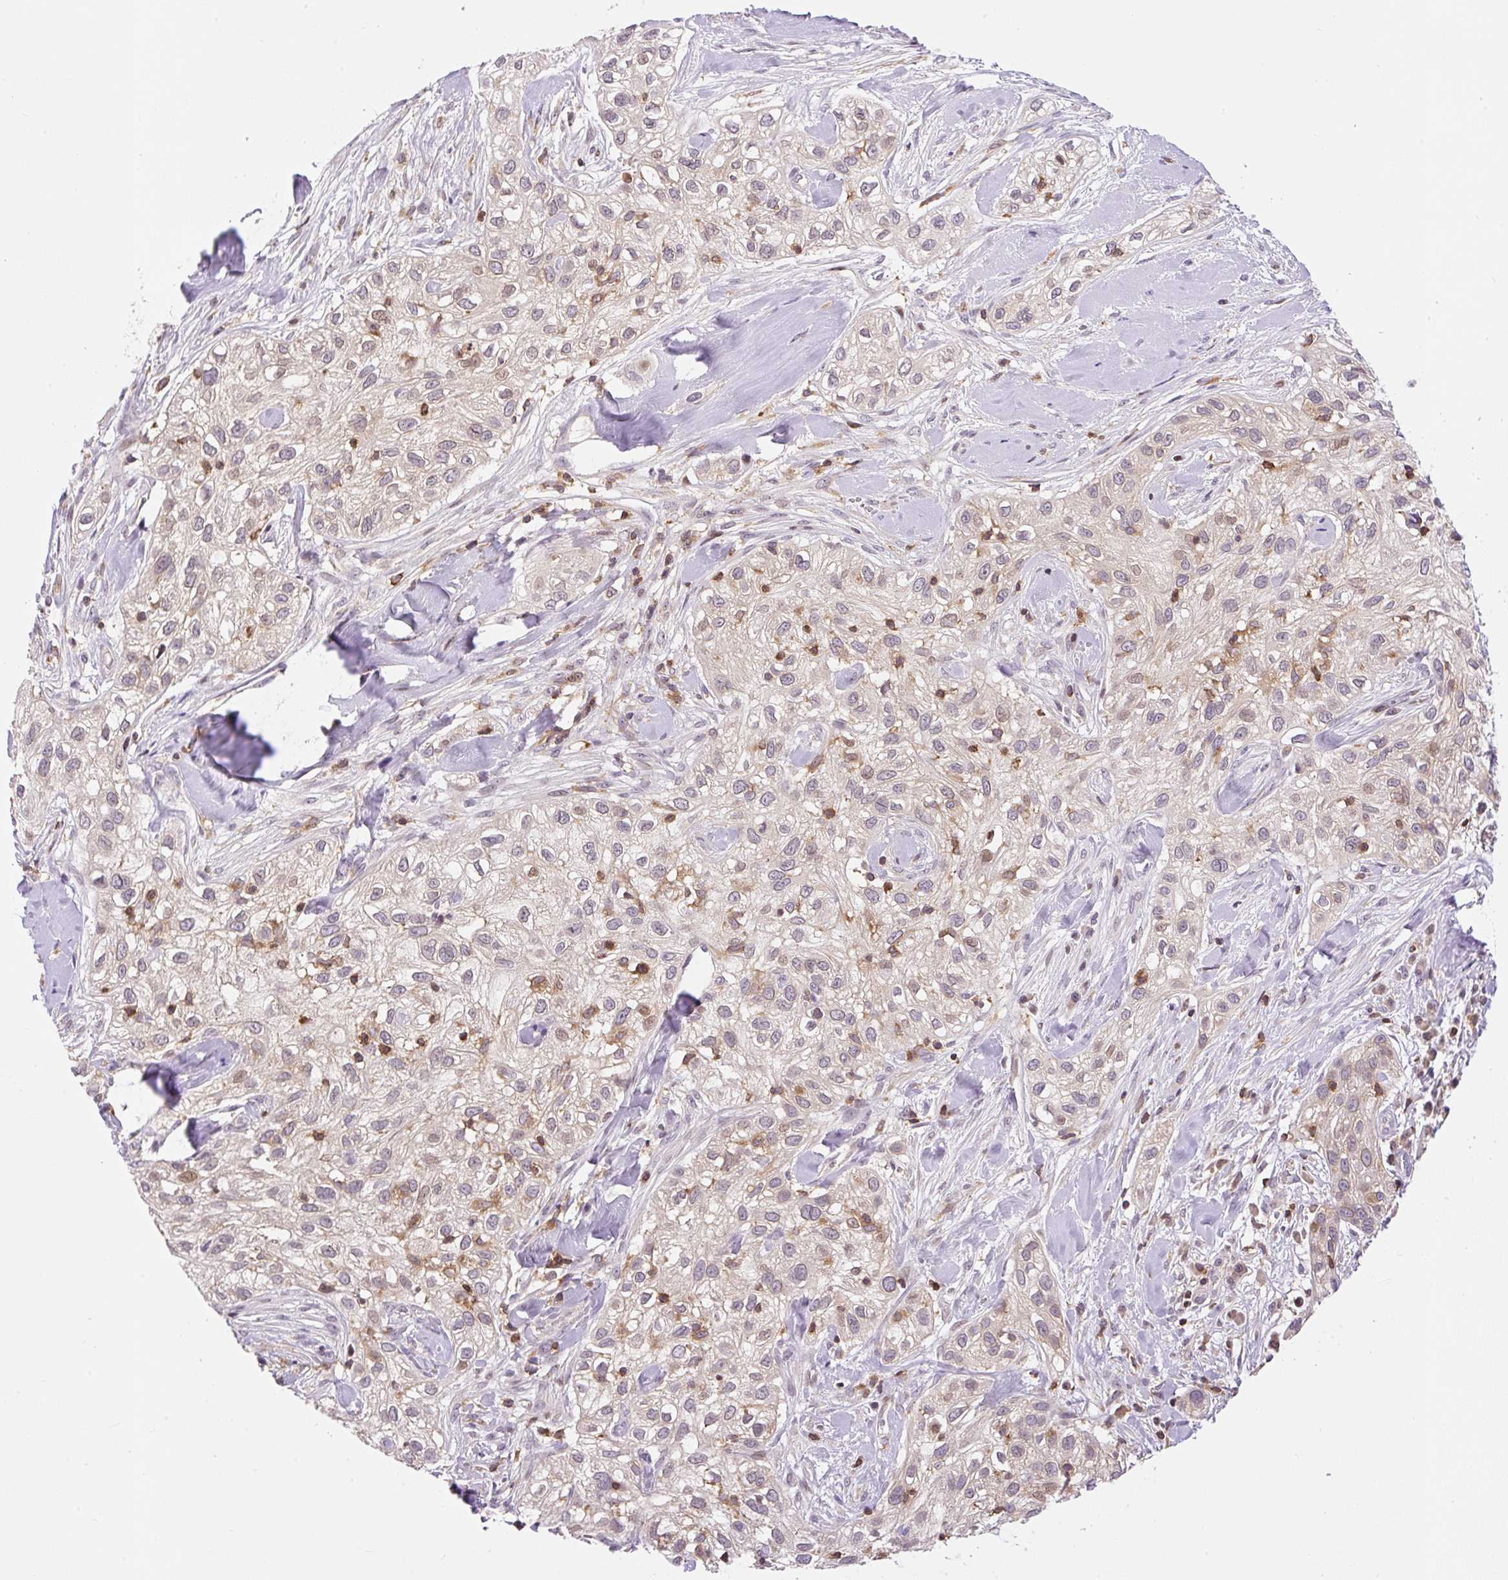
{"staining": {"intensity": "weak", "quantity": ">75%", "location": "cytoplasmic/membranous"}, "tissue": "skin cancer", "cell_type": "Tumor cells", "image_type": "cancer", "snomed": [{"axis": "morphology", "description": "Squamous cell carcinoma, NOS"}, {"axis": "topography", "description": "Skin"}], "caption": "An immunohistochemistry (IHC) histopathology image of tumor tissue is shown. Protein staining in brown highlights weak cytoplasmic/membranous positivity in squamous cell carcinoma (skin) within tumor cells.", "gene": "CARD11", "patient": {"sex": "male", "age": 82}}